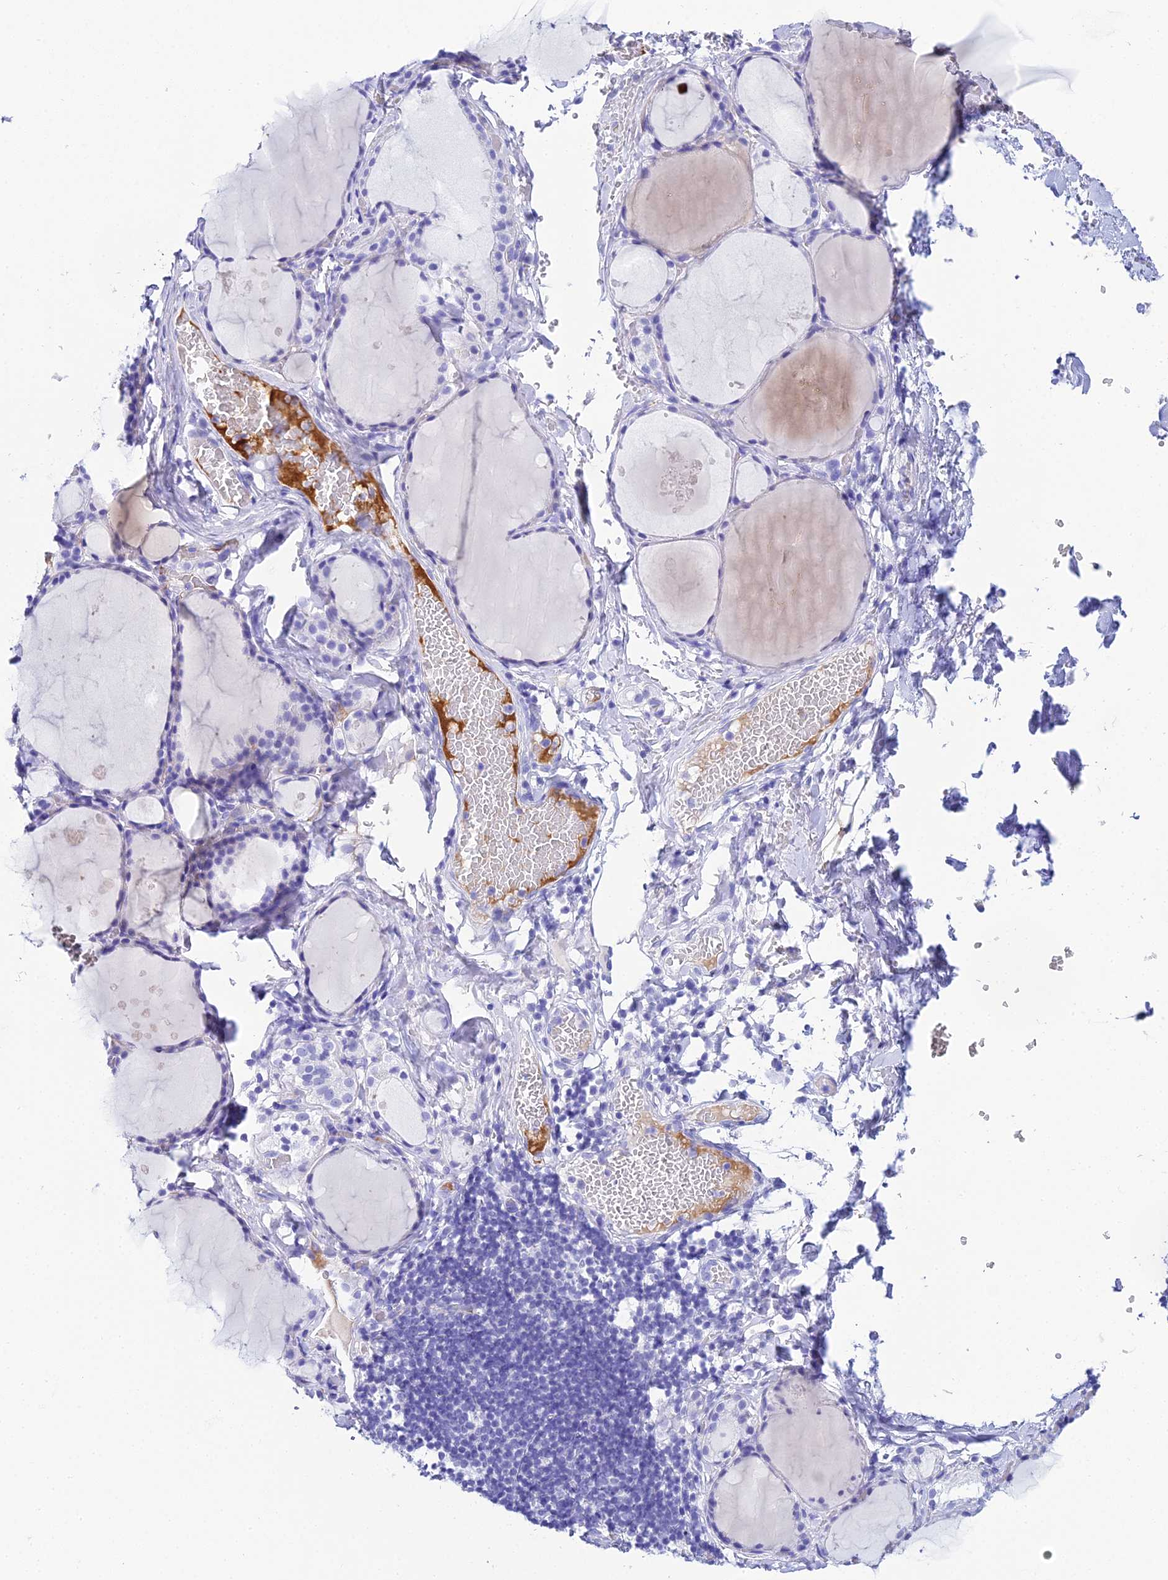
{"staining": {"intensity": "negative", "quantity": "none", "location": "none"}, "tissue": "thyroid gland", "cell_type": "Glandular cells", "image_type": "normal", "snomed": [{"axis": "morphology", "description": "Normal tissue, NOS"}, {"axis": "topography", "description": "Thyroid gland"}], "caption": "Glandular cells show no significant protein positivity in unremarkable thyroid gland. (Immunohistochemistry (ihc), brightfield microscopy, high magnification).", "gene": "CELA3A", "patient": {"sex": "male", "age": 56}}